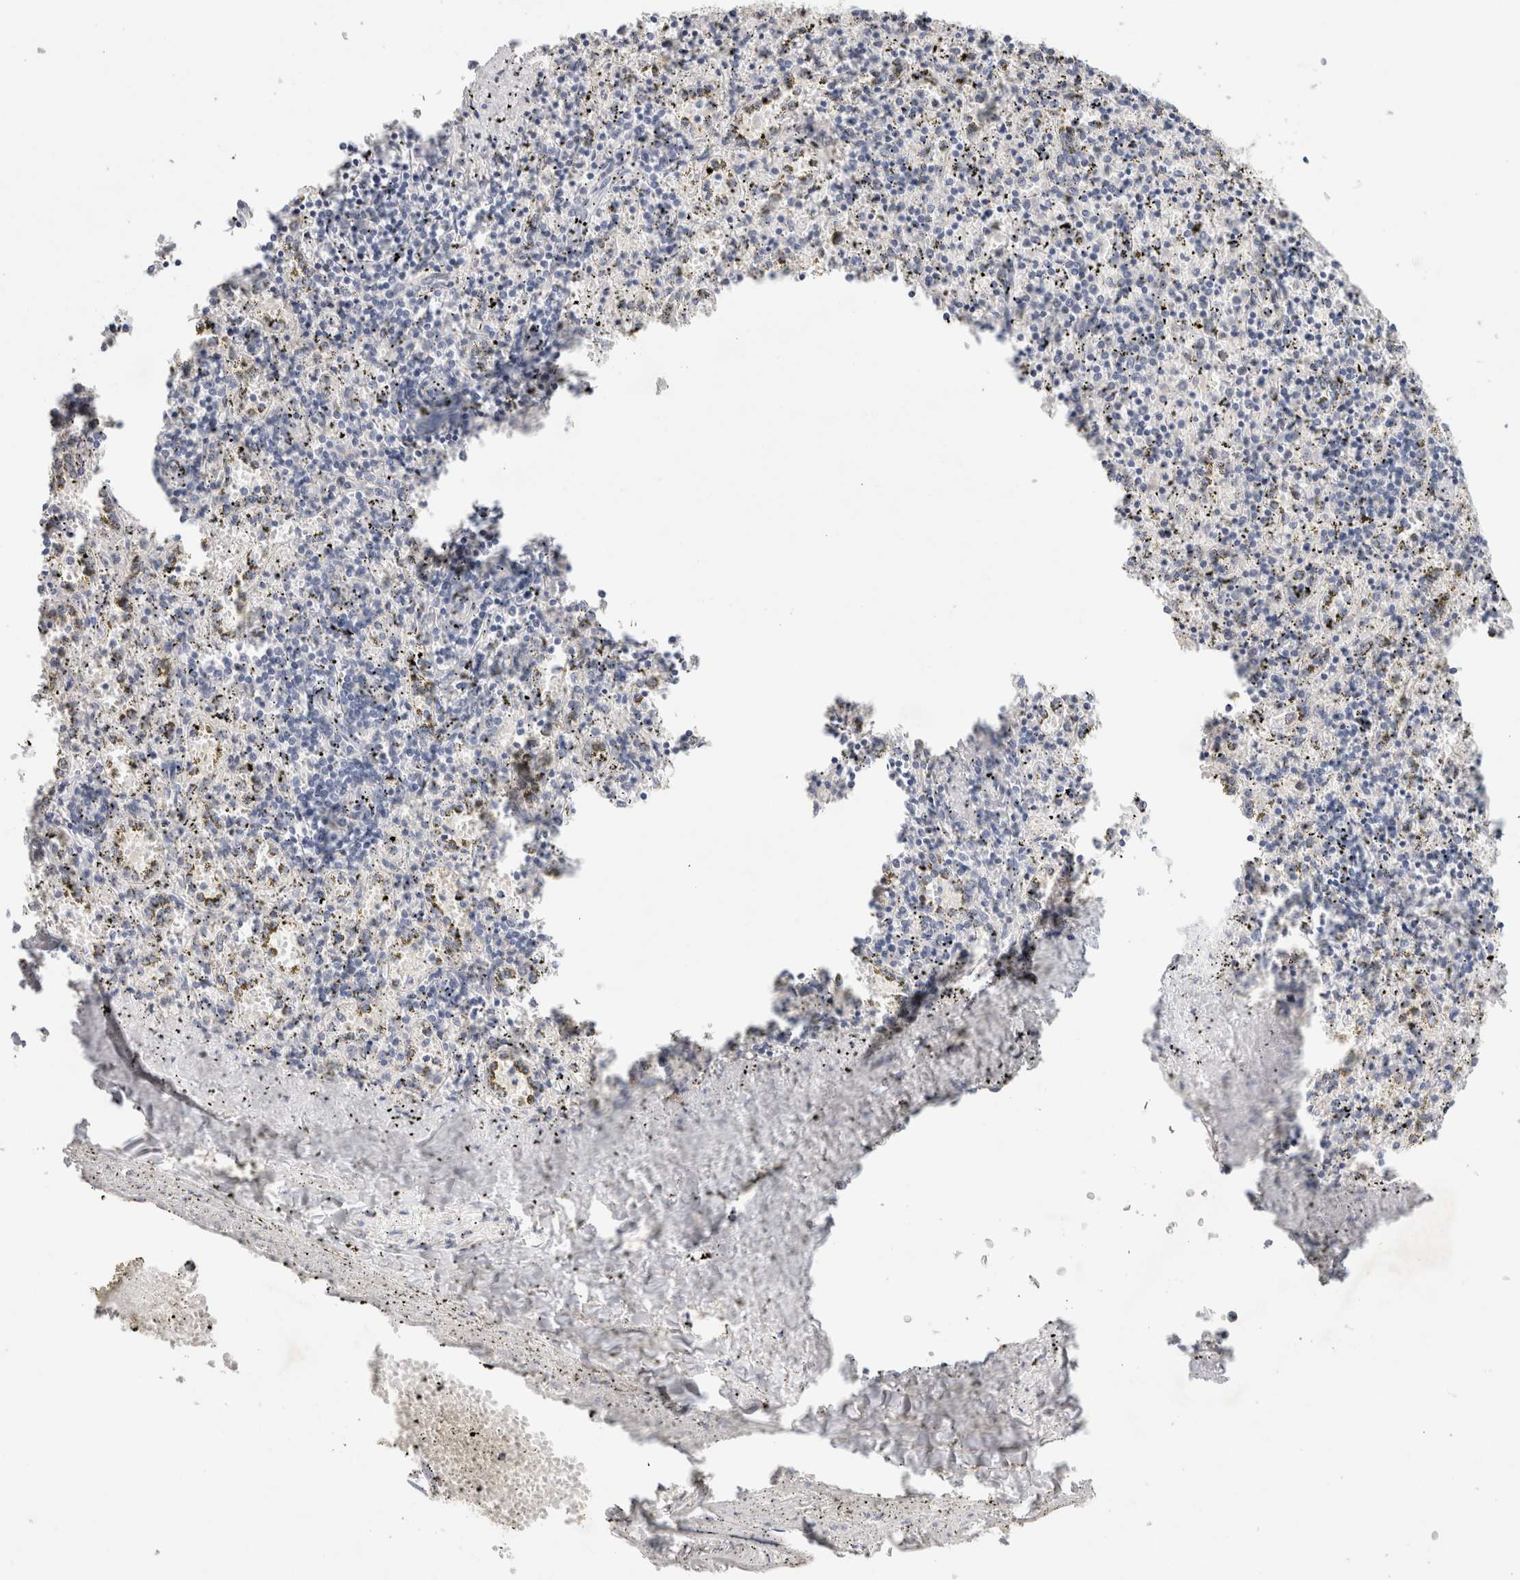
{"staining": {"intensity": "negative", "quantity": "none", "location": "none"}, "tissue": "spleen", "cell_type": "Cells in red pulp", "image_type": "normal", "snomed": [{"axis": "morphology", "description": "Normal tissue, NOS"}, {"axis": "topography", "description": "Spleen"}], "caption": "Immunohistochemistry of unremarkable spleen displays no positivity in cells in red pulp. (DAB immunohistochemistry (IHC), high magnification).", "gene": "MPP2", "patient": {"sex": "male", "age": 11}}